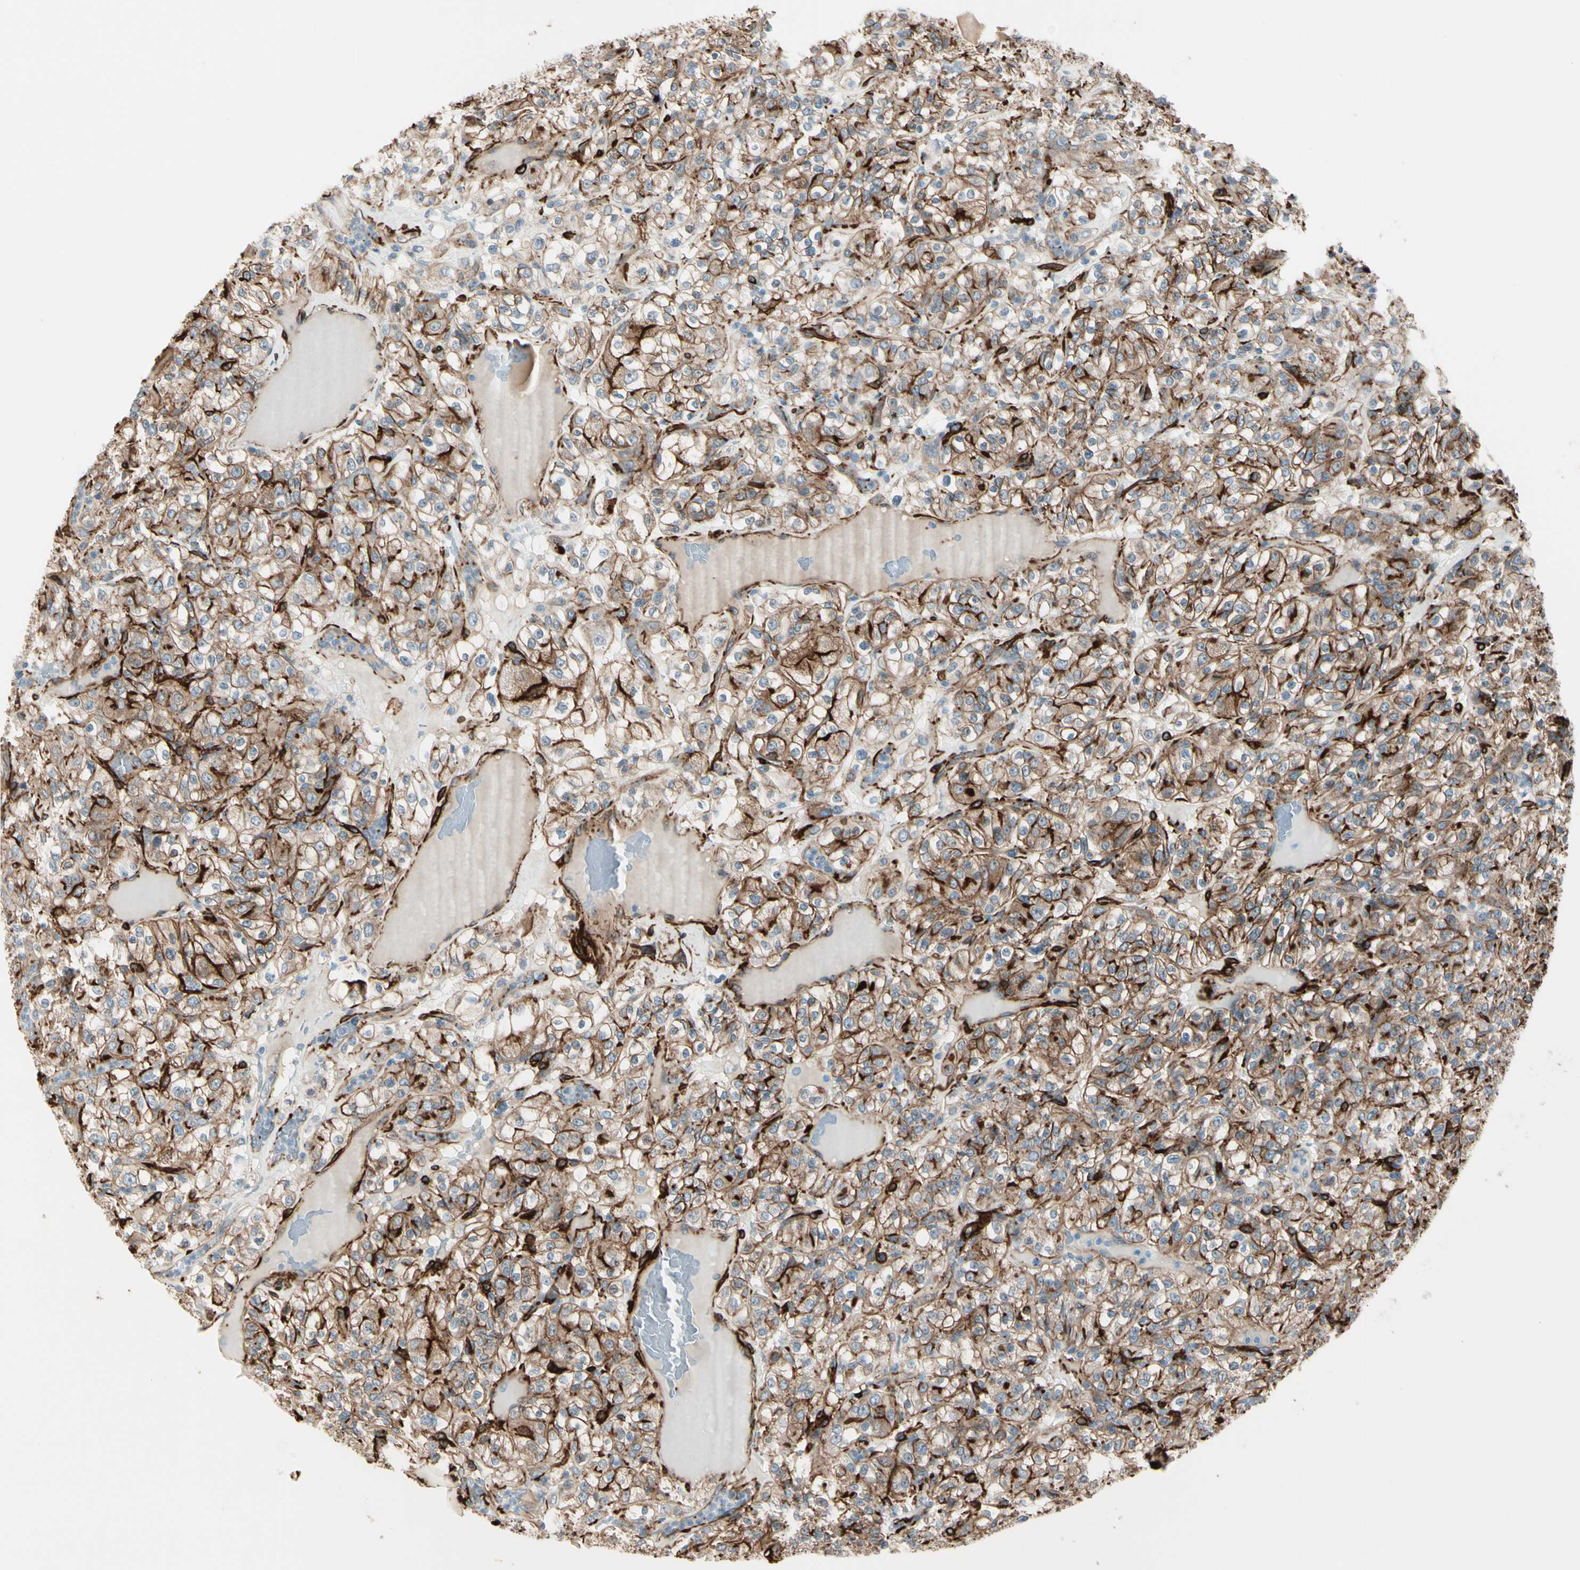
{"staining": {"intensity": "moderate", "quantity": ">75%", "location": "cytoplasmic/membranous"}, "tissue": "renal cancer", "cell_type": "Tumor cells", "image_type": "cancer", "snomed": [{"axis": "morphology", "description": "Normal tissue, NOS"}, {"axis": "morphology", "description": "Adenocarcinoma, NOS"}, {"axis": "topography", "description": "Kidney"}], "caption": "Adenocarcinoma (renal) was stained to show a protein in brown. There is medium levels of moderate cytoplasmic/membranous expression in about >75% of tumor cells. (DAB (3,3'-diaminobenzidine) IHC, brown staining for protein, blue staining for nuclei).", "gene": "CALD1", "patient": {"sex": "female", "age": 72}}